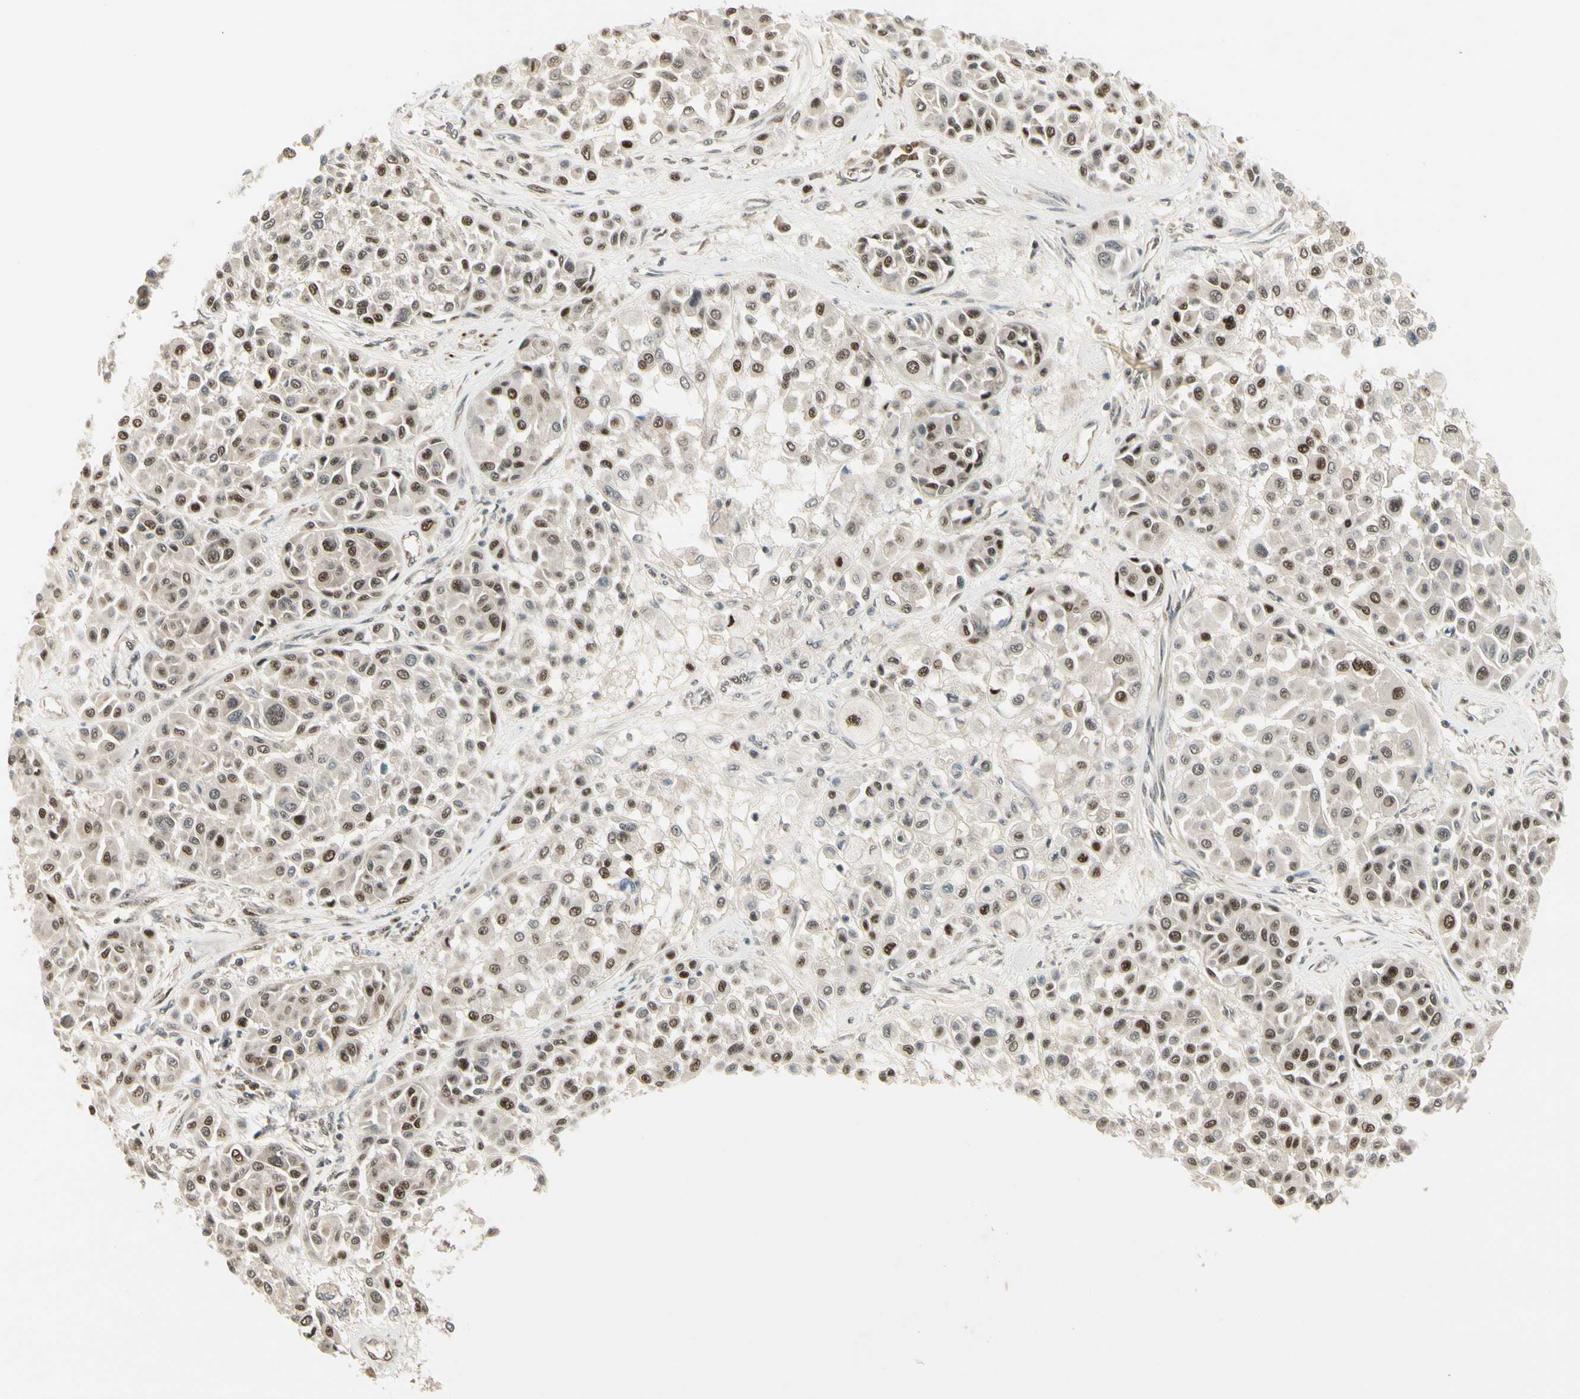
{"staining": {"intensity": "moderate", "quantity": "25%-75%", "location": "nuclear"}, "tissue": "melanoma", "cell_type": "Tumor cells", "image_type": "cancer", "snomed": [{"axis": "morphology", "description": "Malignant melanoma, Metastatic site"}, {"axis": "topography", "description": "Soft tissue"}], "caption": "About 25%-75% of tumor cells in melanoma exhibit moderate nuclear protein positivity as visualized by brown immunohistochemical staining.", "gene": "CDK11A", "patient": {"sex": "male", "age": 41}}